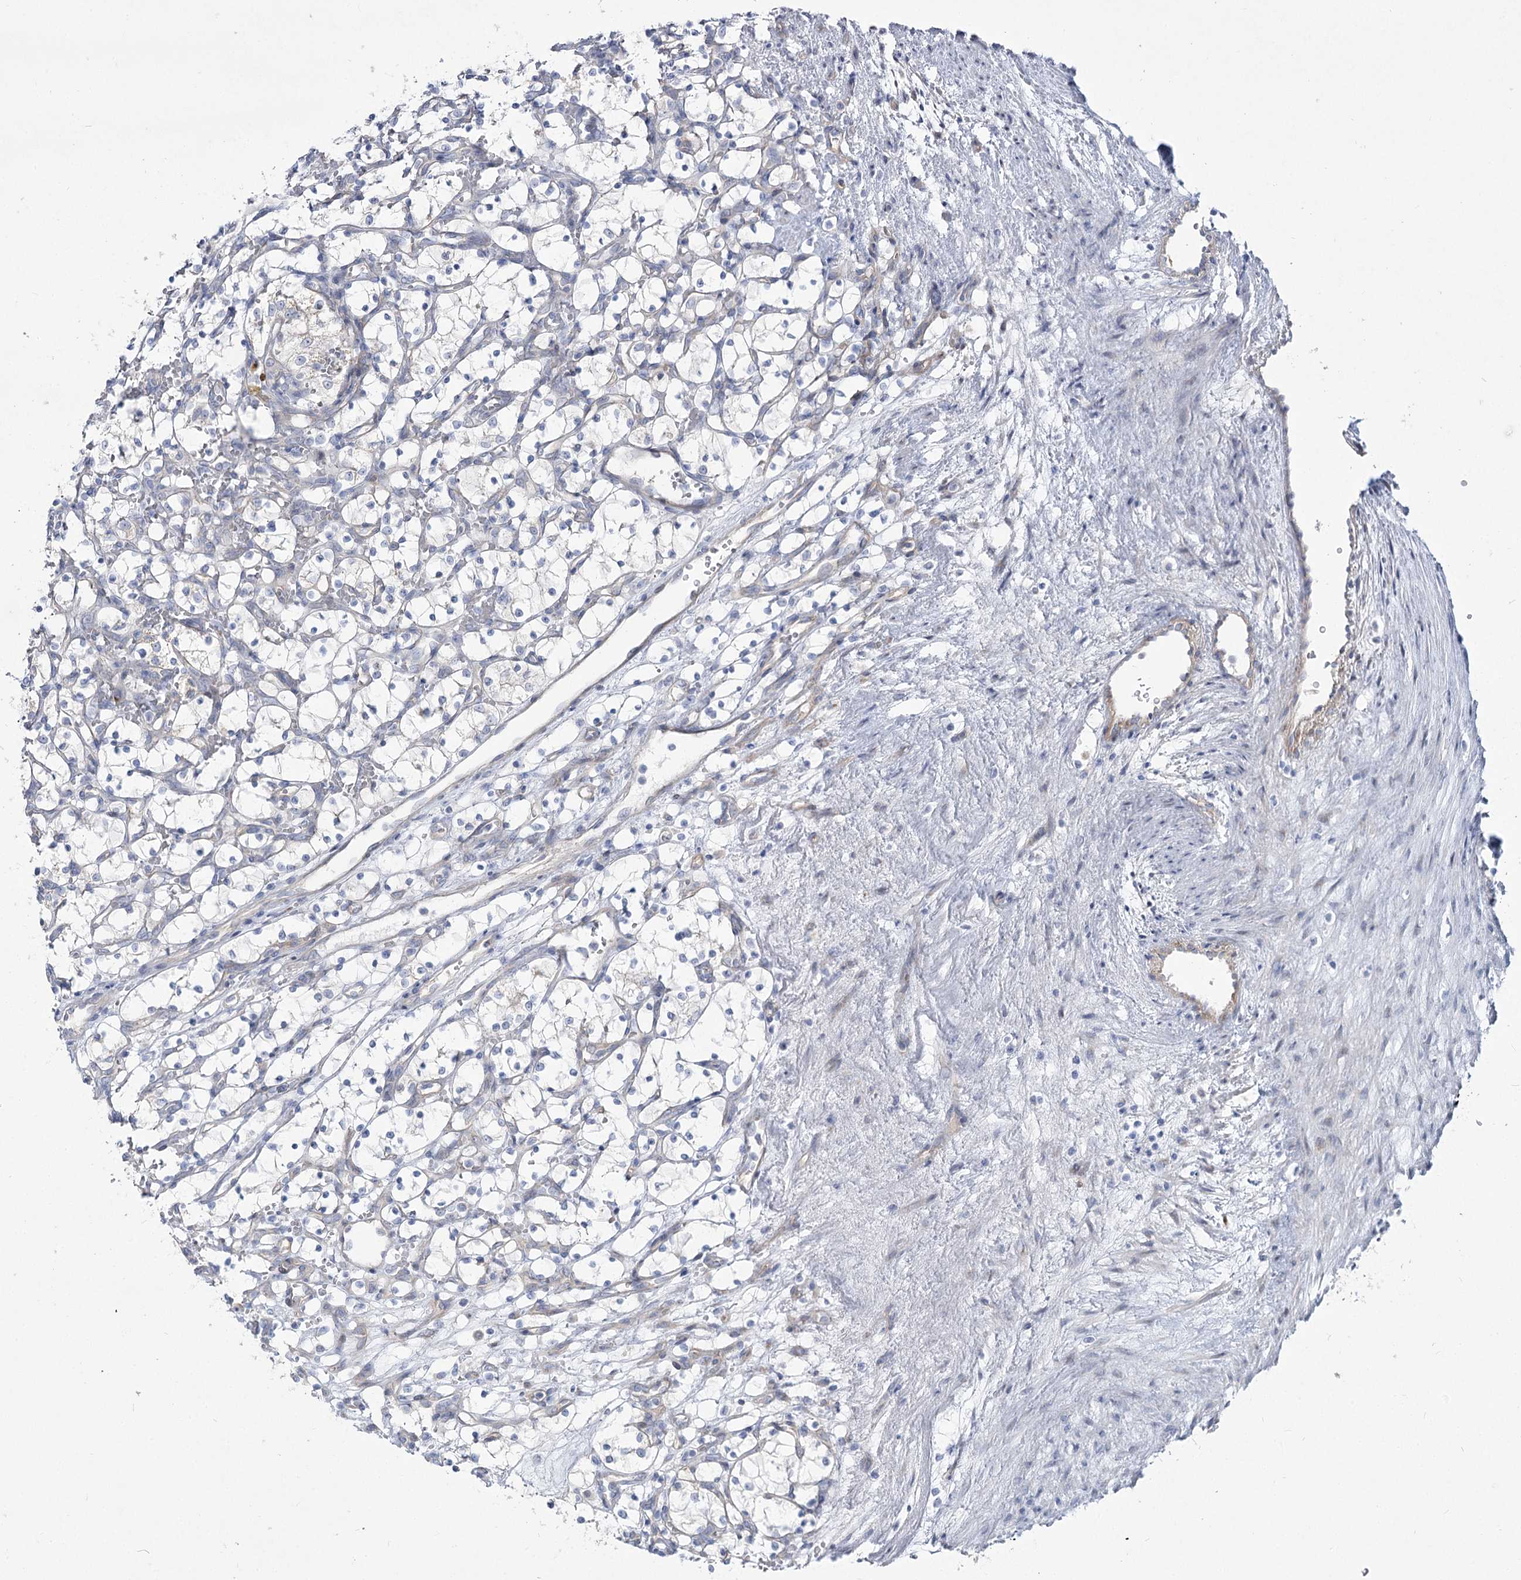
{"staining": {"intensity": "negative", "quantity": "none", "location": "none"}, "tissue": "renal cancer", "cell_type": "Tumor cells", "image_type": "cancer", "snomed": [{"axis": "morphology", "description": "Adenocarcinoma, NOS"}, {"axis": "topography", "description": "Kidney"}], "caption": "High magnification brightfield microscopy of renal cancer stained with DAB (3,3'-diaminobenzidine) (brown) and counterstained with hematoxylin (blue): tumor cells show no significant positivity.", "gene": "SUOX", "patient": {"sex": "female", "age": 69}}